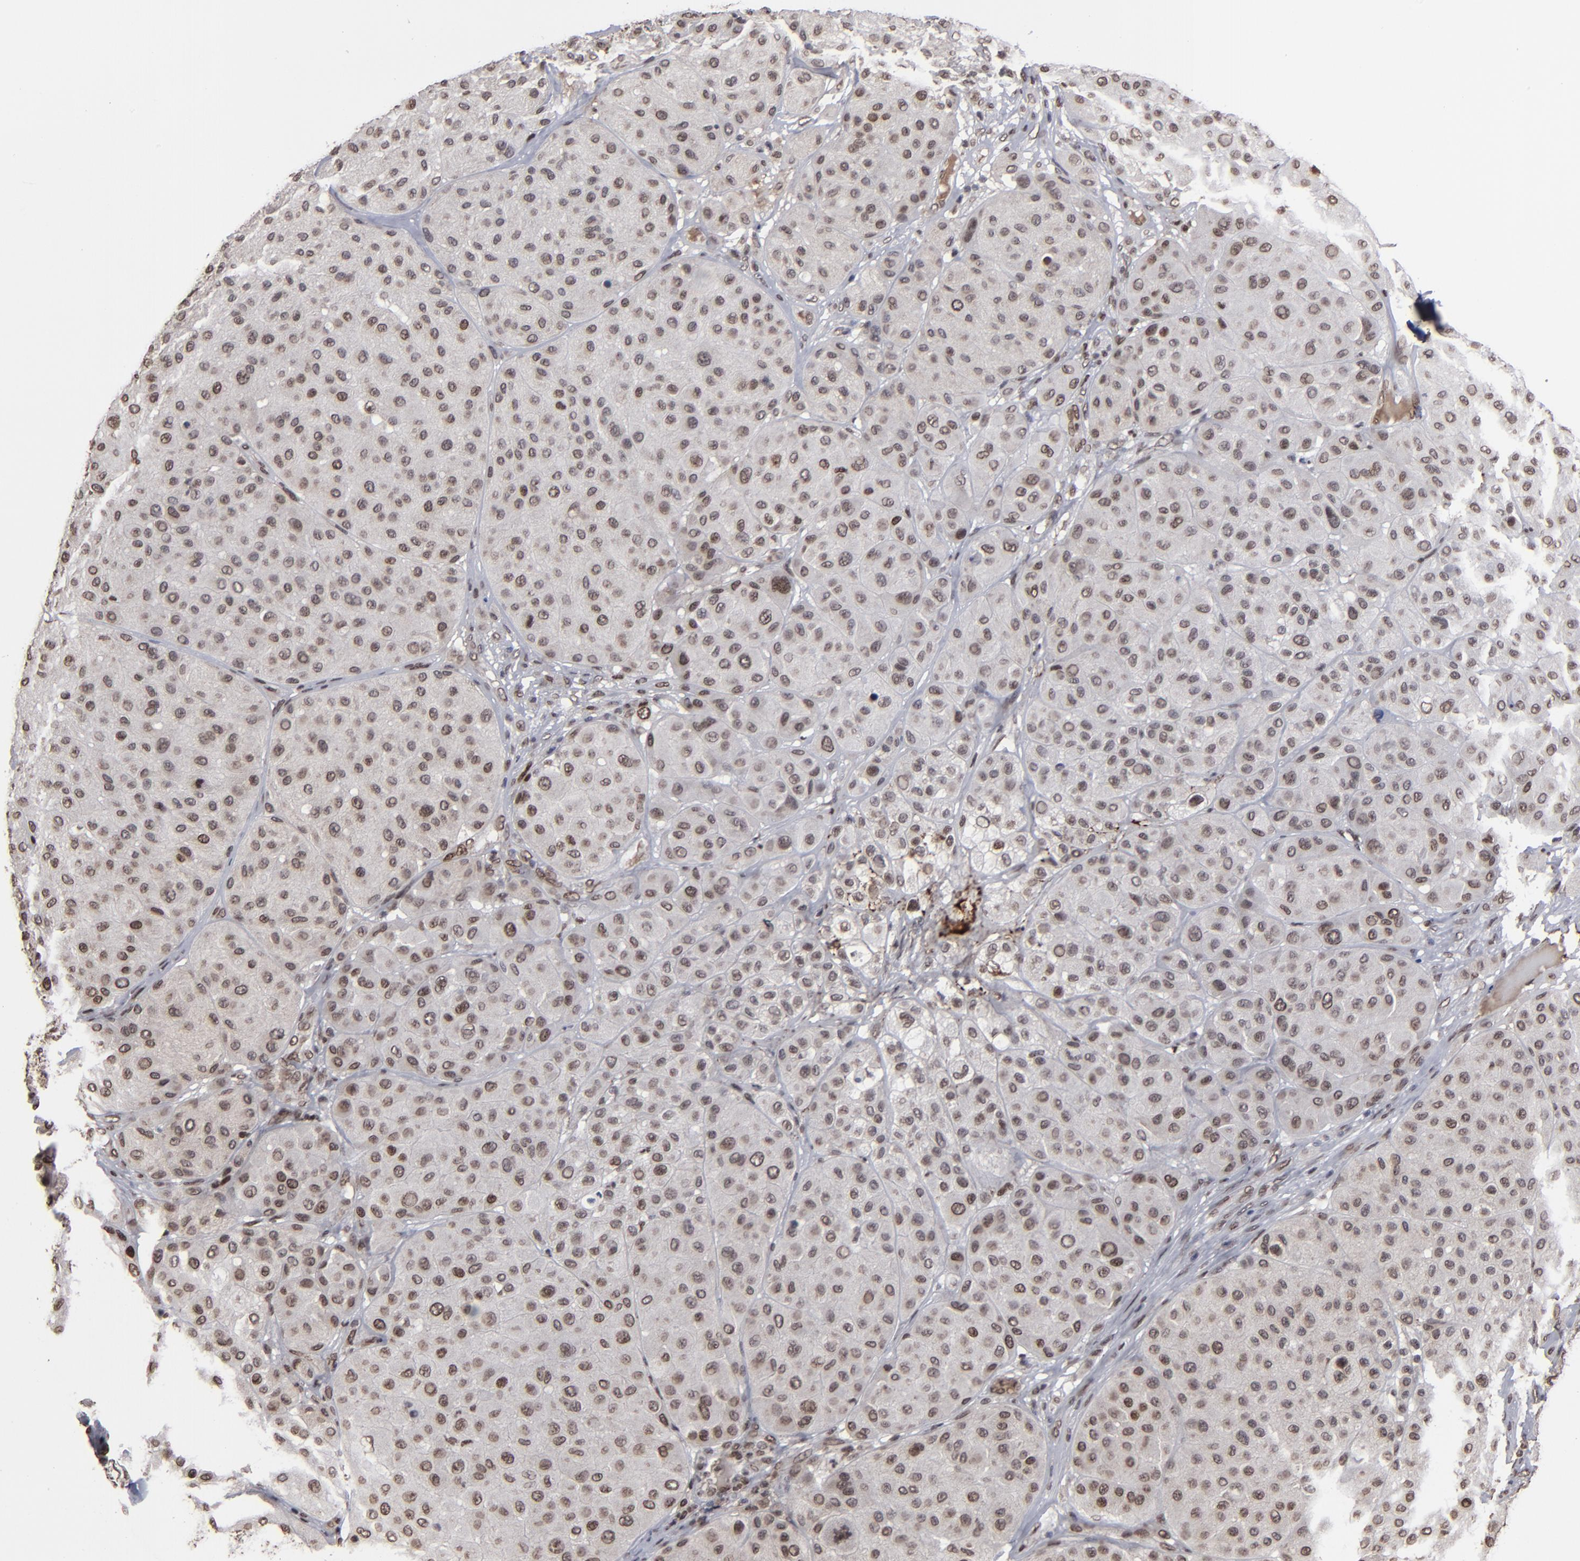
{"staining": {"intensity": "weak", "quantity": "<25%", "location": "nuclear"}, "tissue": "melanoma", "cell_type": "Tumor cells", "image_type": "cancer", "snomed": [{"axis": "morphology", "description": "Normal tissue, NOS"}, {"axis": "morphology", "description": "Malignant melanoma, Metastatic site"}, {"axis": "topography", "description": "Skin"}], "caption": "Image shows no significant protein positivity in tumor cells of melanoma.", "gene": "BAZ1A", "patient": {"sex": "male", "age": 41}}